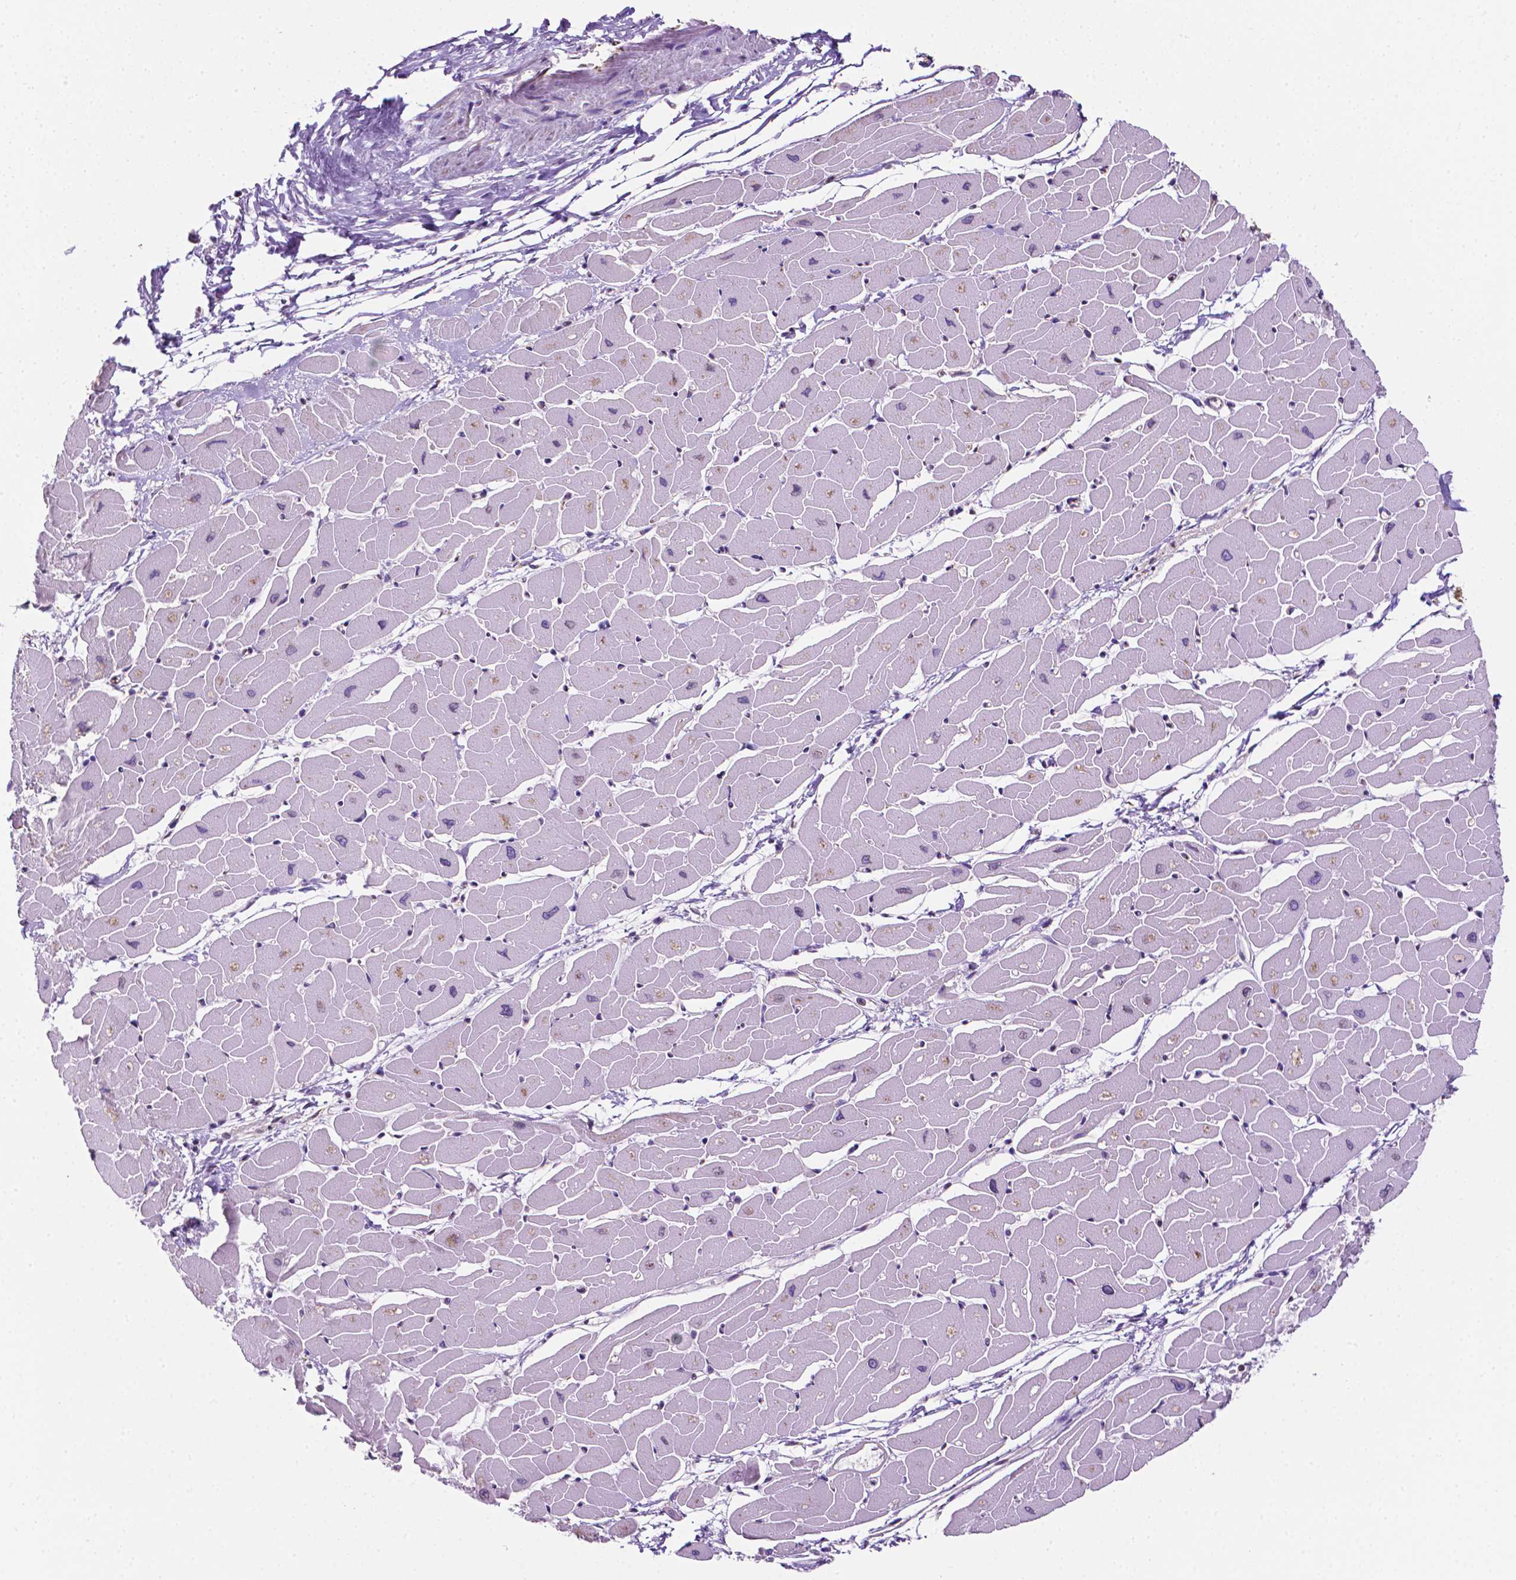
{"staining": {"intensity": "moderate", "quantity": "25%-75%", "location": "cytoplasmic/membranous"}, "tissue": "heart muscle", "cell_type": "Cardiomyocytes", "image_type": "normal", "snomed": [{"axis": "morphology", "description": "Normal tissue, NOS"}, {"axis": "topography", "description": "Heart"}], "caption": "A brown stain highlights moderate cytoplasmic/membranous positivity of a protein in cardiomyocytes of unremarkable human heart muscle.", "gene": "RMDN3", "patient": {"sex": "male", "age": 57}}